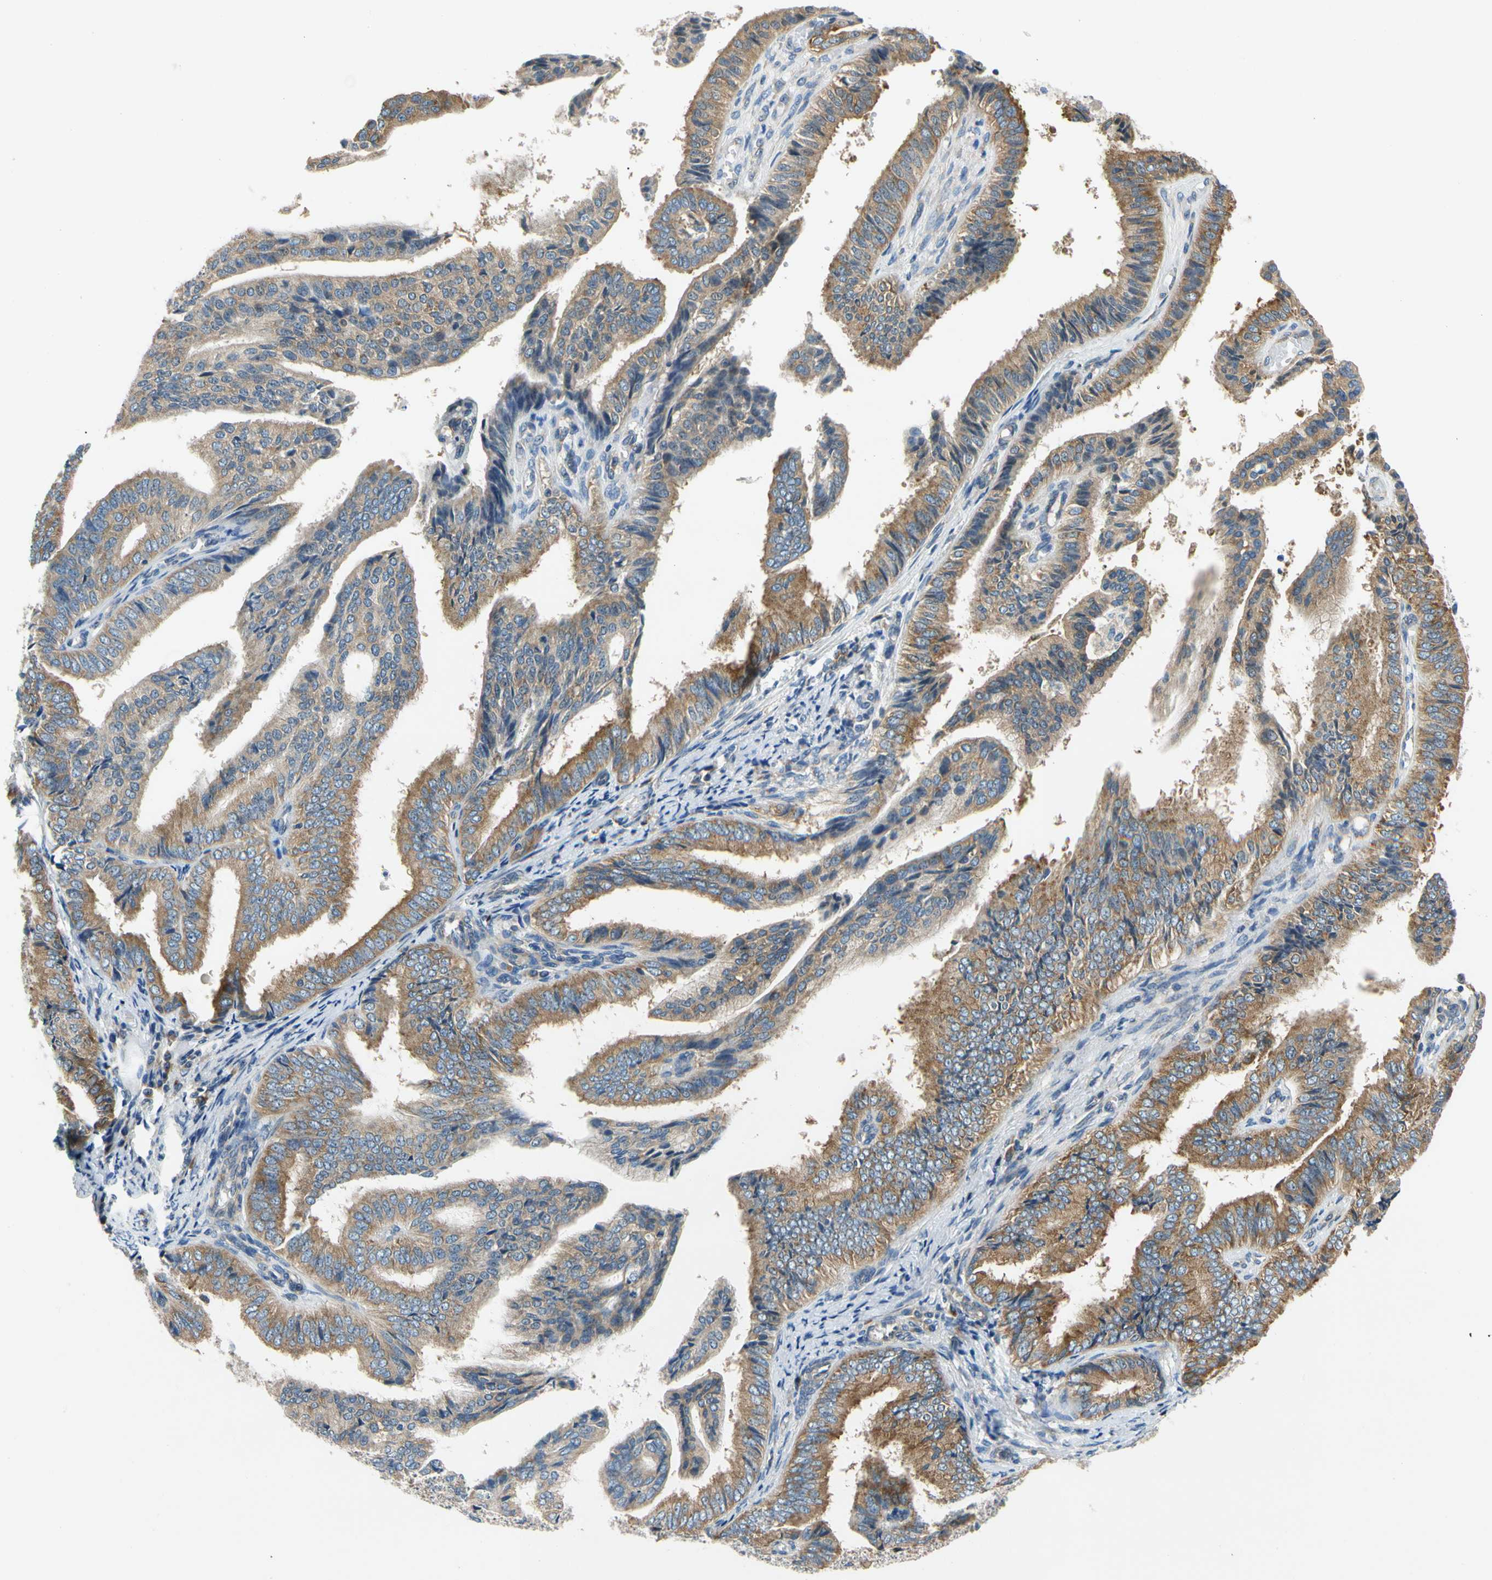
{"staining": {"intensity": "moderate", "quantity": ">75%", "location": "cytoplasmic/membranous"}, "tissue": "endometrial cancer", "cell_type": "Tumor cells", "image_type": "cancer", "snomed": [{"axis": "morphology", "description": "Adenocarcinoma, NOS"}, {"axis": "topography", "description": "Endometrium"}], "caption": "Human endometrial cancer stained for a protein (brown) shows moderate cytoplasmic/membranous positive positivity in approximately >75% of tumor cells.", "gene": "LRRC47", "patient": {"sex": "female", "age": 58}}